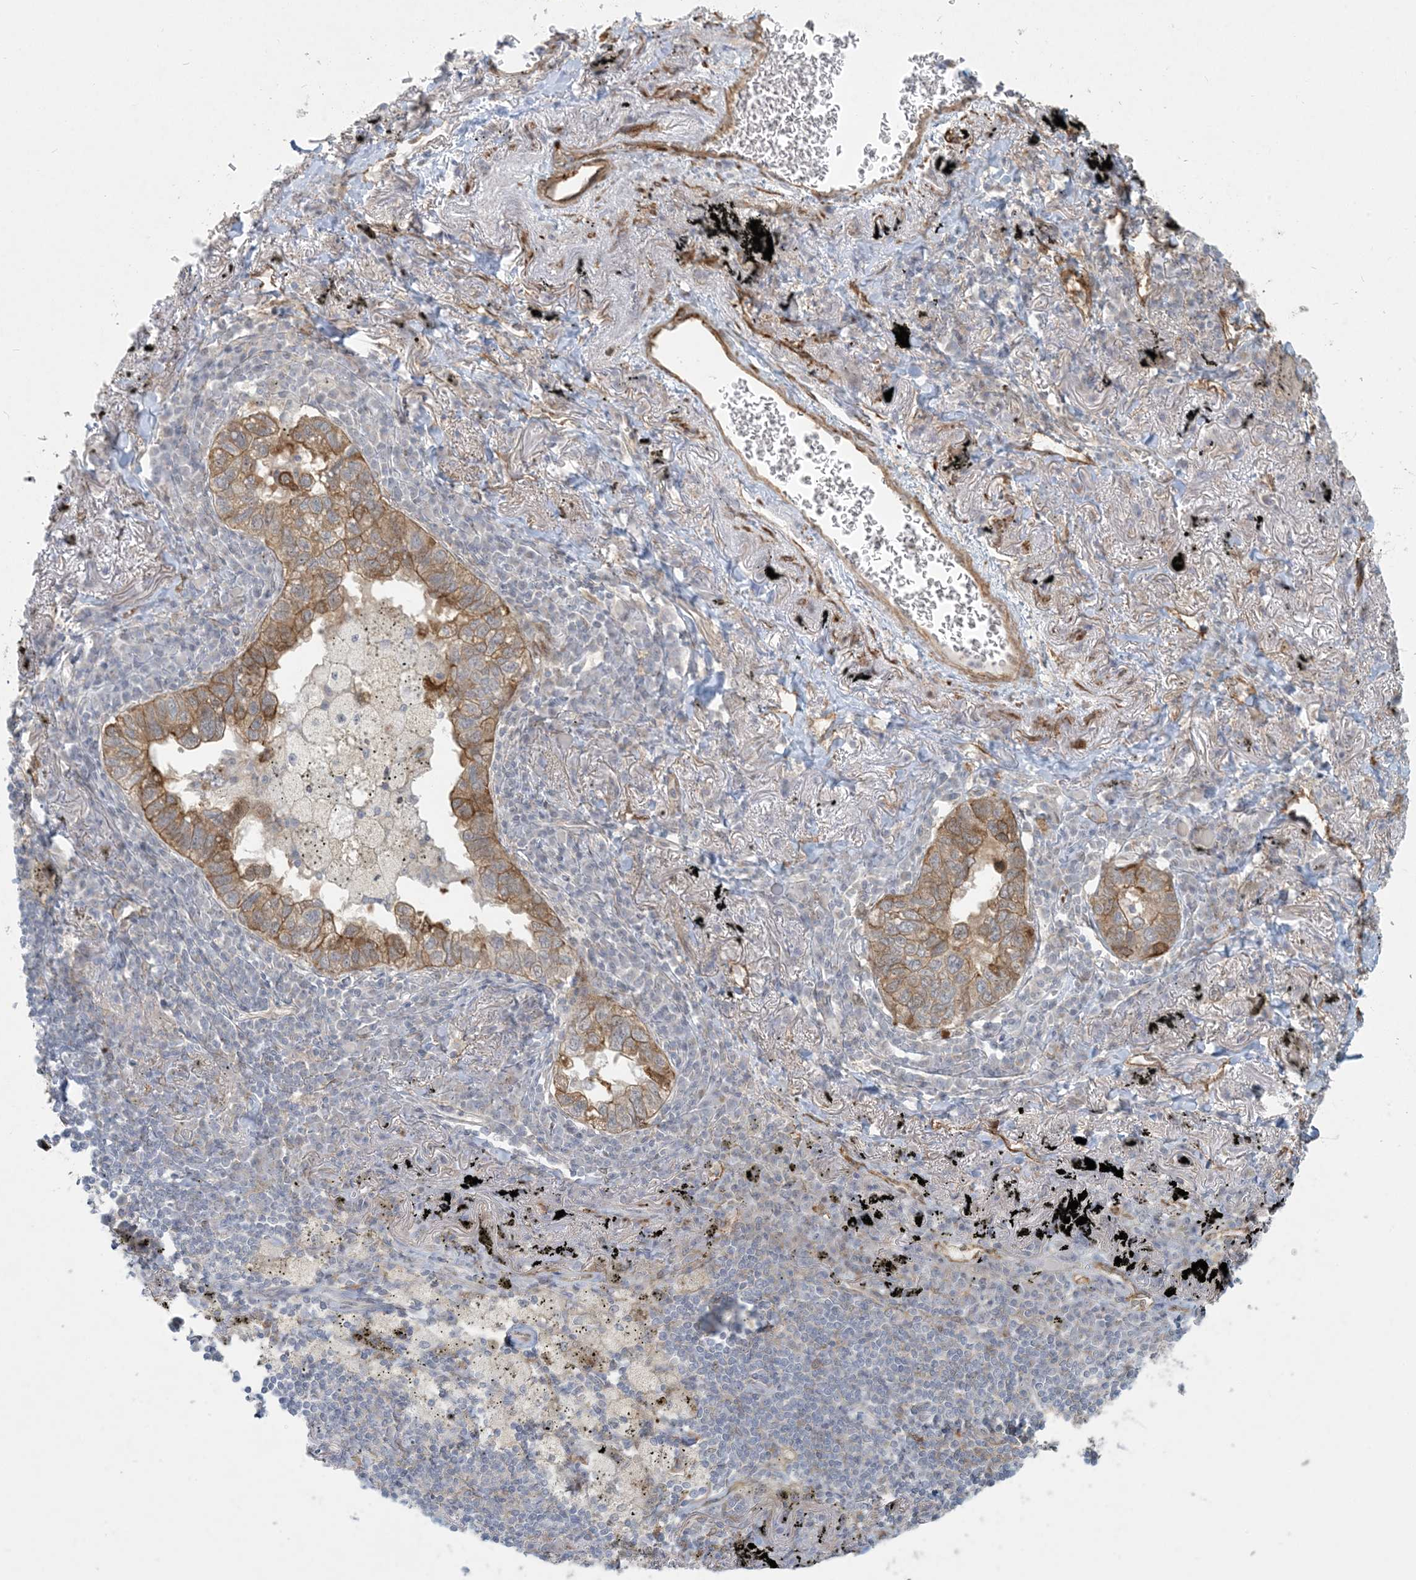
{"staining": {"intensity": "weak", "quantity": ">75%", "location": "cytoplasmic/membranous"}, "tissue": "lung cancer", "cell_type": "Tumor cells", "image_type": "cancer", "snomed": [{"axis": "morphology", "description": "Adenocarcinoma, NOS"}, {"axis": "topography", "description": "Lung"}], "caption": "Tumor cells demonstrate weak cytoplasmic/membranous positivity in approximately >75% of cells in lung cancer.", "gene": "BCORL1", "patient": {"sex": "male", "age": 65}}